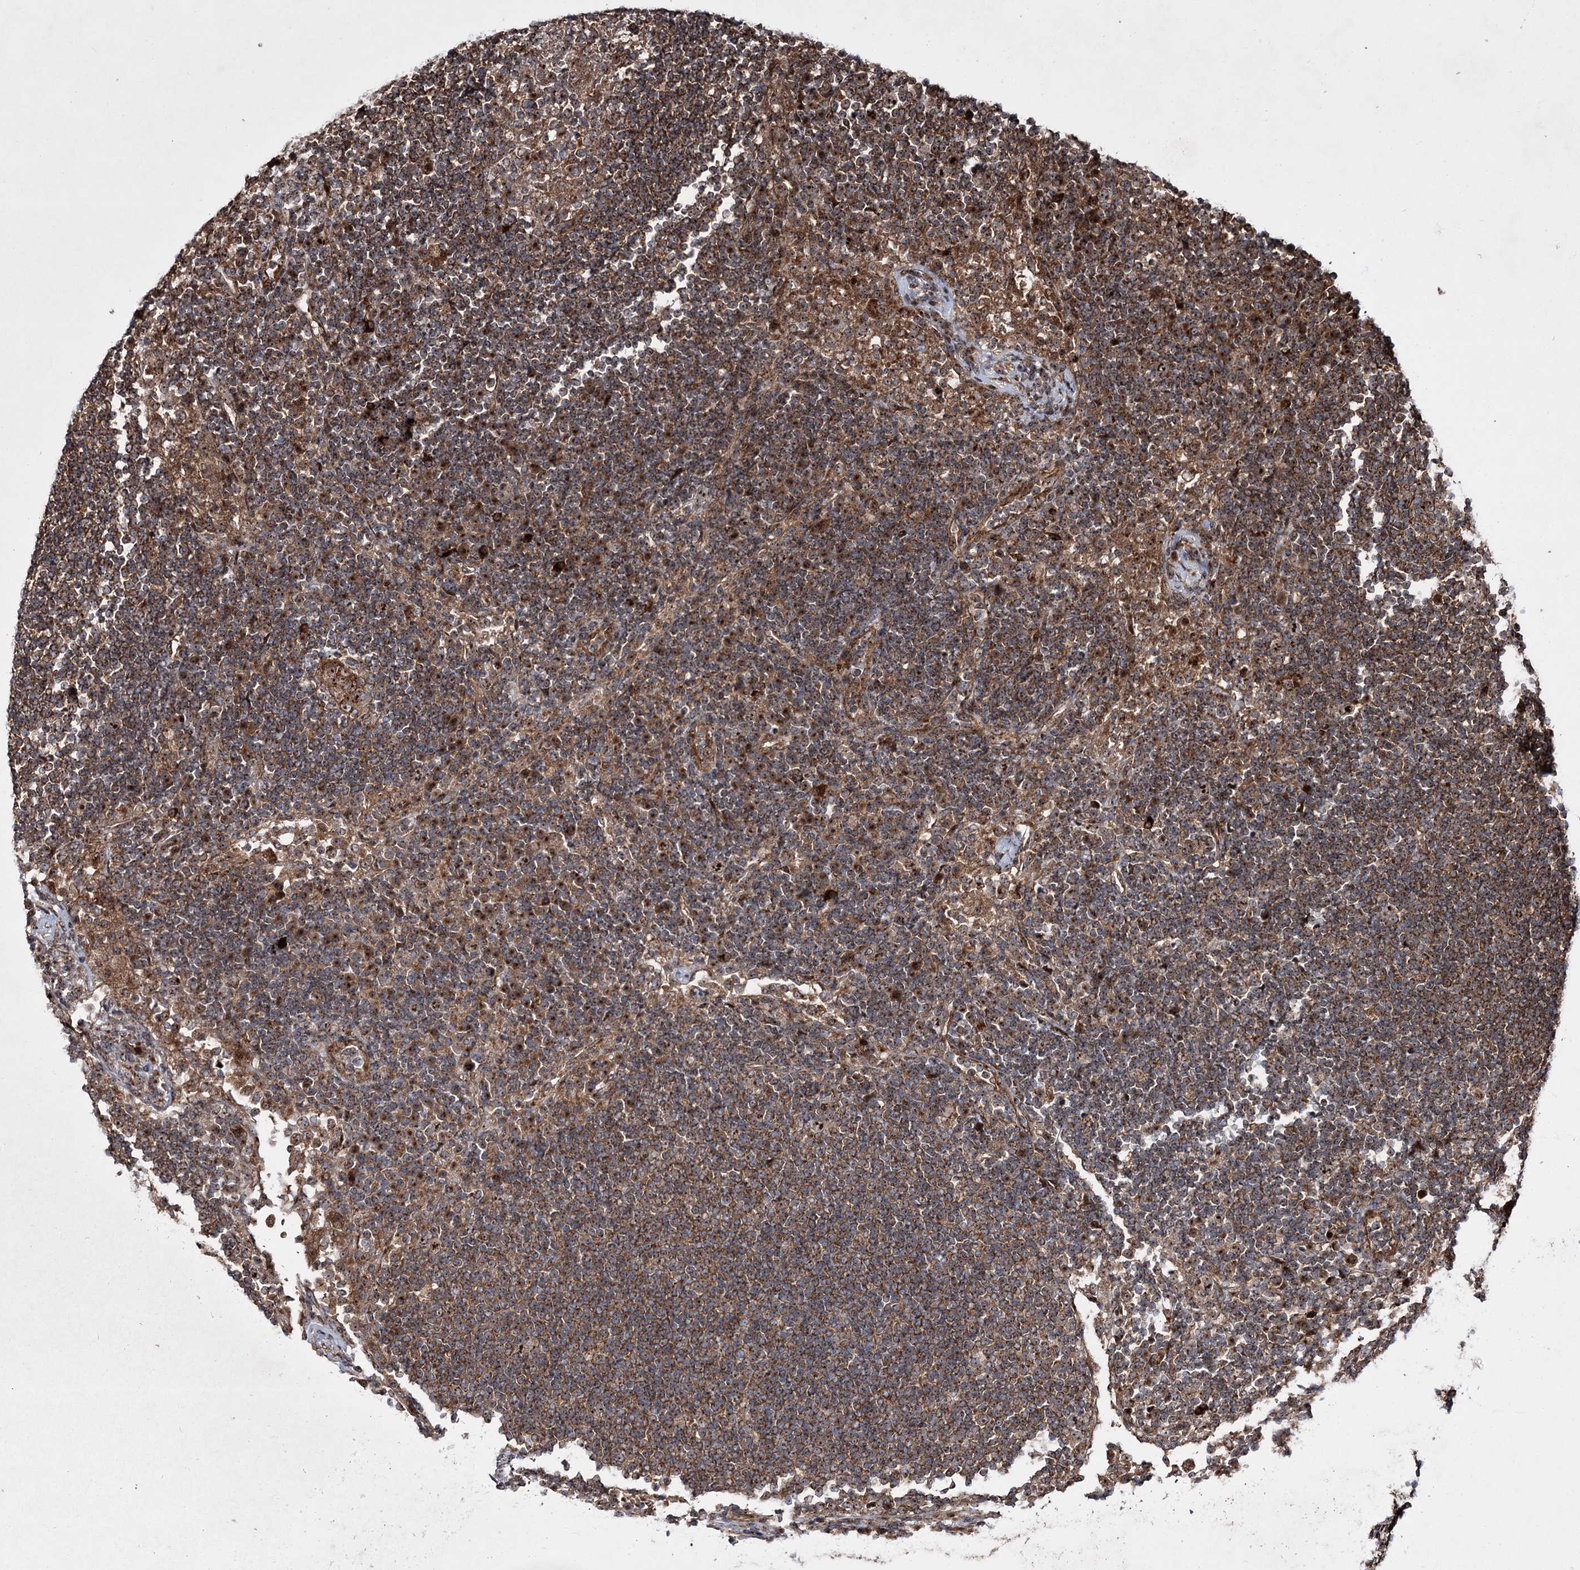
{"staining": {"intensity": "moderate", "quantity": ">75%", "location": "cytoplasmic/membranous,nuclear"}, "tissue": "lymph node", "cell_type": "Germinal center cells", "image_type": "normal", "snomed": [{"axis": "morphology", "description": "Normal tissue, NOS"}, {"axis": "topography", "description": "Lymph node"}], "caption": "High-magnification brightfield microscopy of unremarkable lymph node stained with DAB (brown) and counterstained with hematoxylin (blue). germinal center cells exhibit moderate cytoplasmic/membranous,nuclear positivity is appreciated in approximately>75% of cells. (Stains: DAB in brown, nuclei in blue, Microscopy: brightfield microscopy at high magnification).", "gene": "SERINC5", "patient": {"sex": "female", "age": 53}}